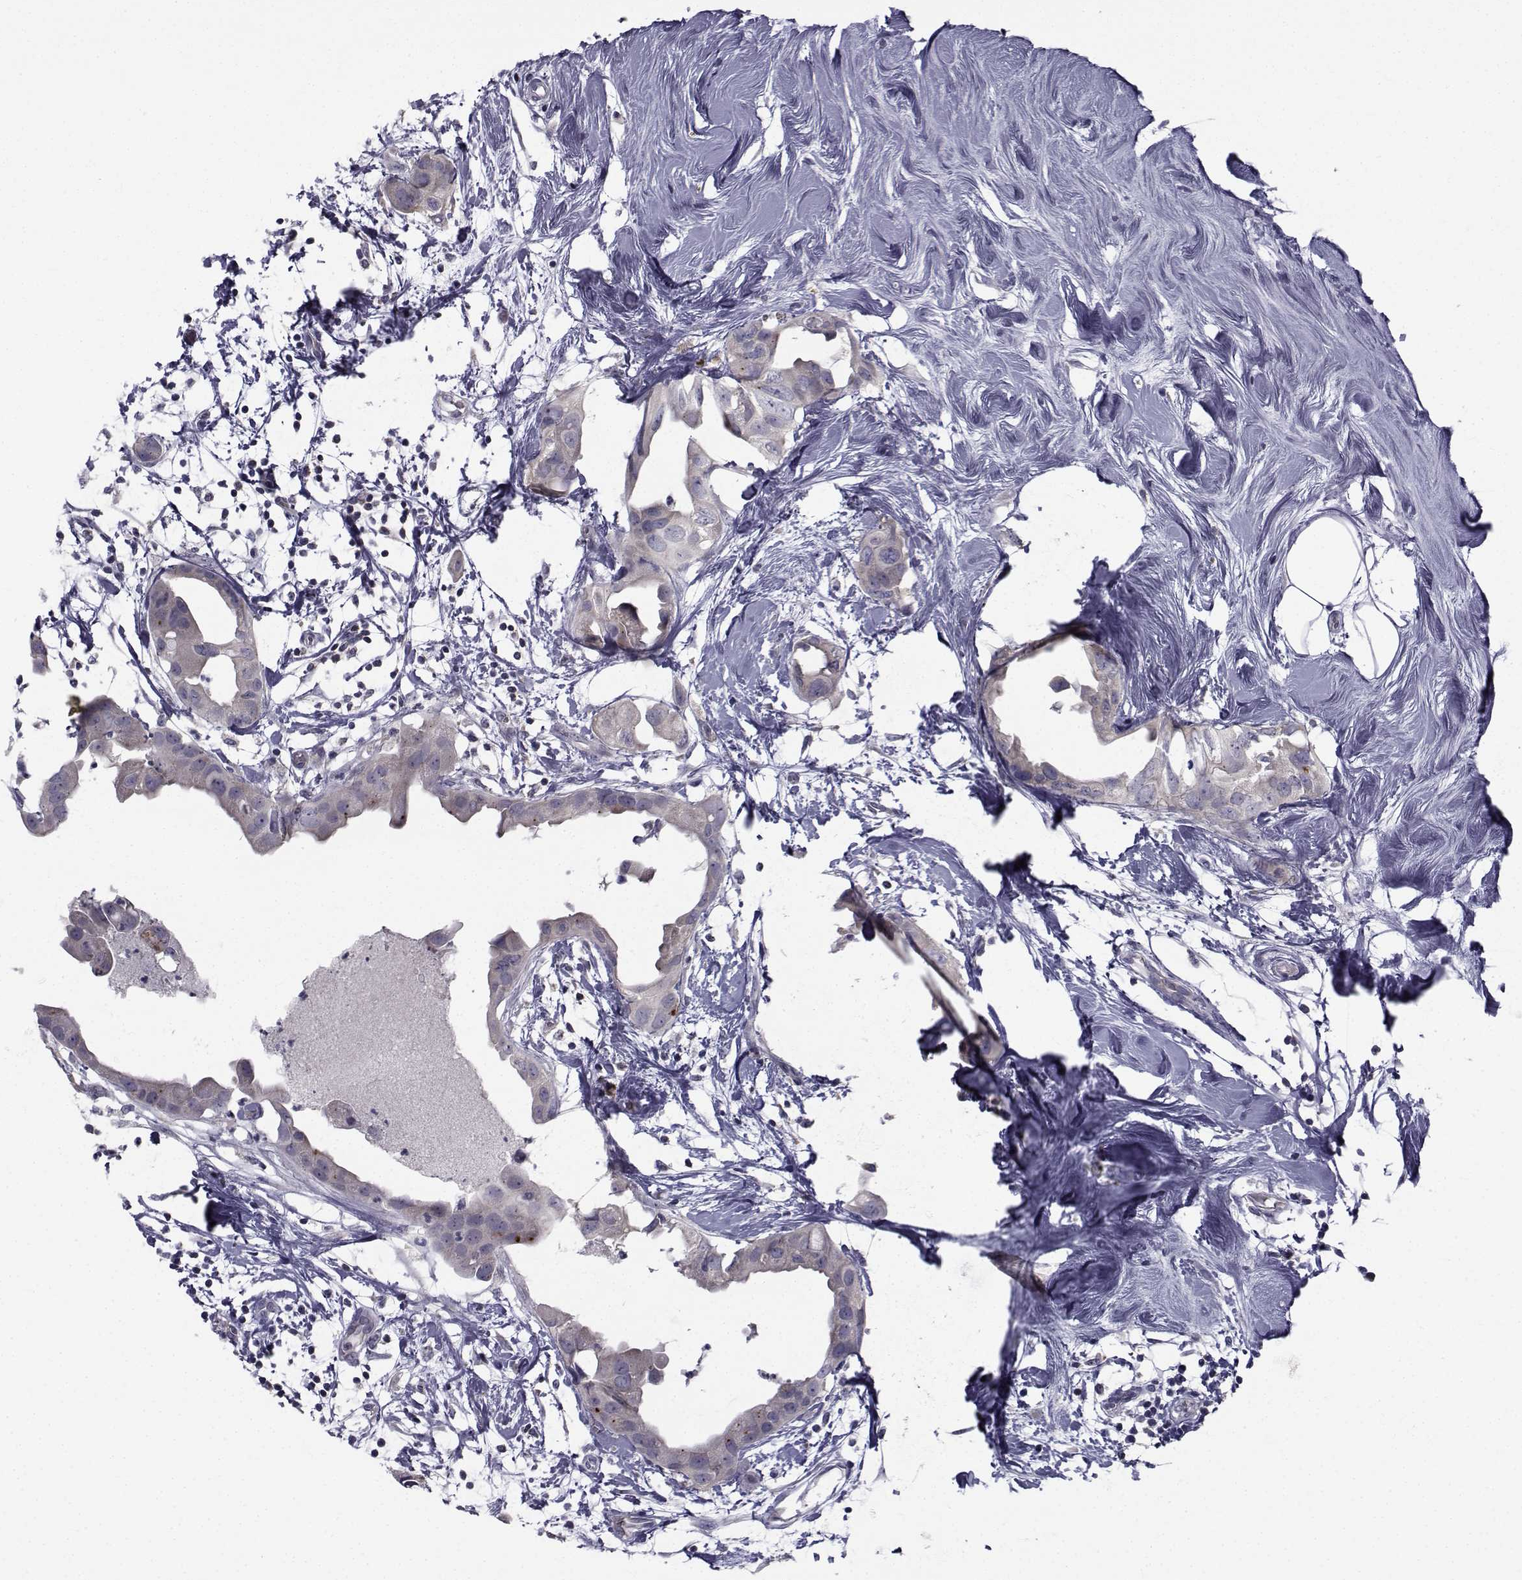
{"staining": {"intensity": "negative", "quantity": "none", "location": "none"}, "tissue": "breast cancer", "cell_type": "Tumor cells", "image_type": "cancer", "snomed": [{"axis": "morphology", "description": "Normal tissue, NOS"}, {"axis": "morphology", "description": "Duct carcinoma"}, {"axis": "topography", "description": "Breast"}], "caption": "Intraductal carcinoma (breast) stained for a protein using immunohistochemistry displays no staining tumor cells.", "gene": "ANGPT1", "patient": {"sex": "female", "age": 40}}